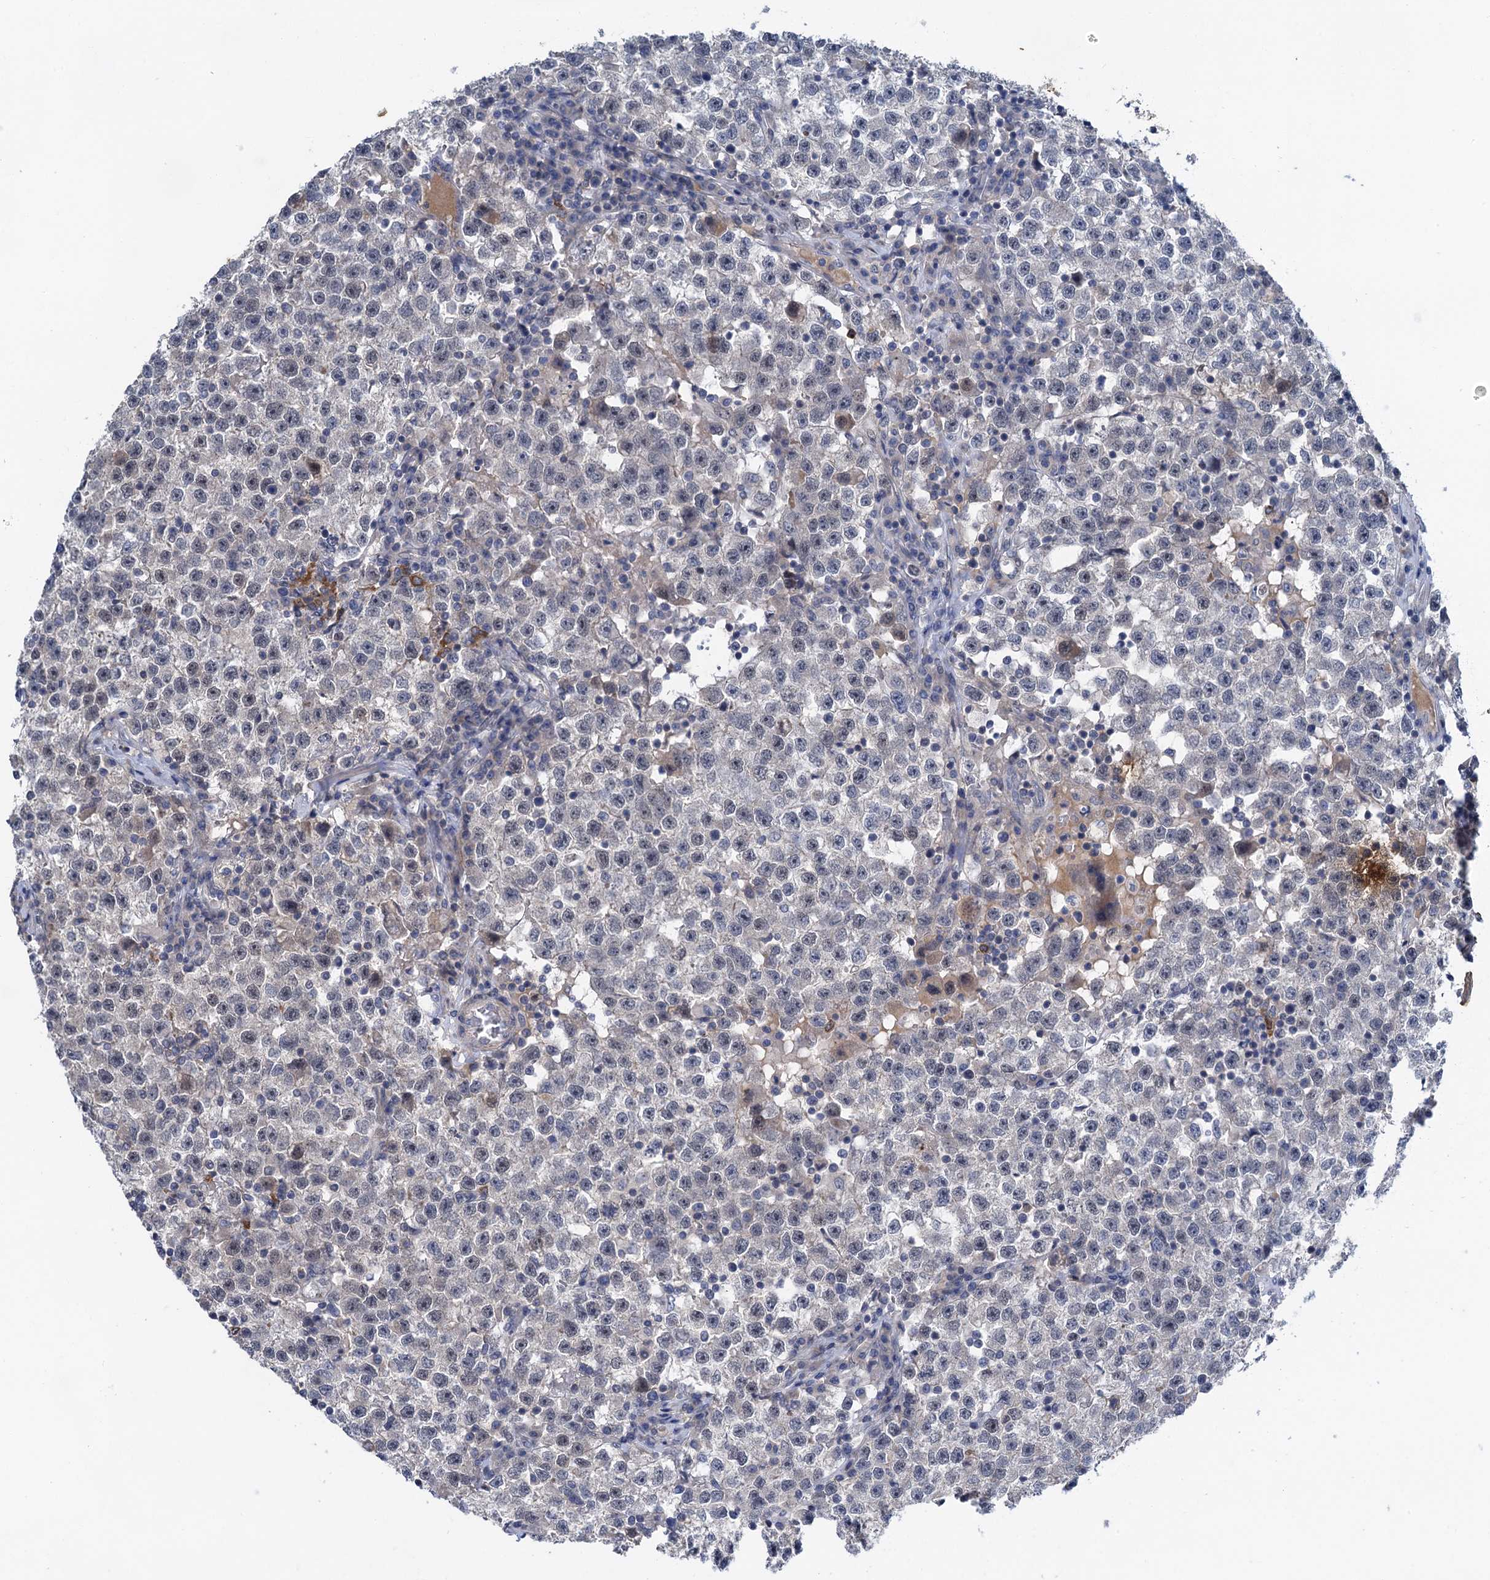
{"staining": {"intensity": "moderate", "quantity": "<25%", "location": "nuclear"}, "tissue": "testis cancer", "cell_type": "Tumor cells", "image_type": "cancer", "snomed": [{"axis": "morphology", "description": "Seminoma, NOS"}, {"axis": "topography", "description": "Testis"}], "caption": "A high-resolution micrograph shows immunohistochemistry (IHC) staining of testis seminoma, which displays moderate nuclear positivity in approximately <25% of tumor cells.", "gene": "MRFAP1", "patient": {"sex": "male", "age": 22}}